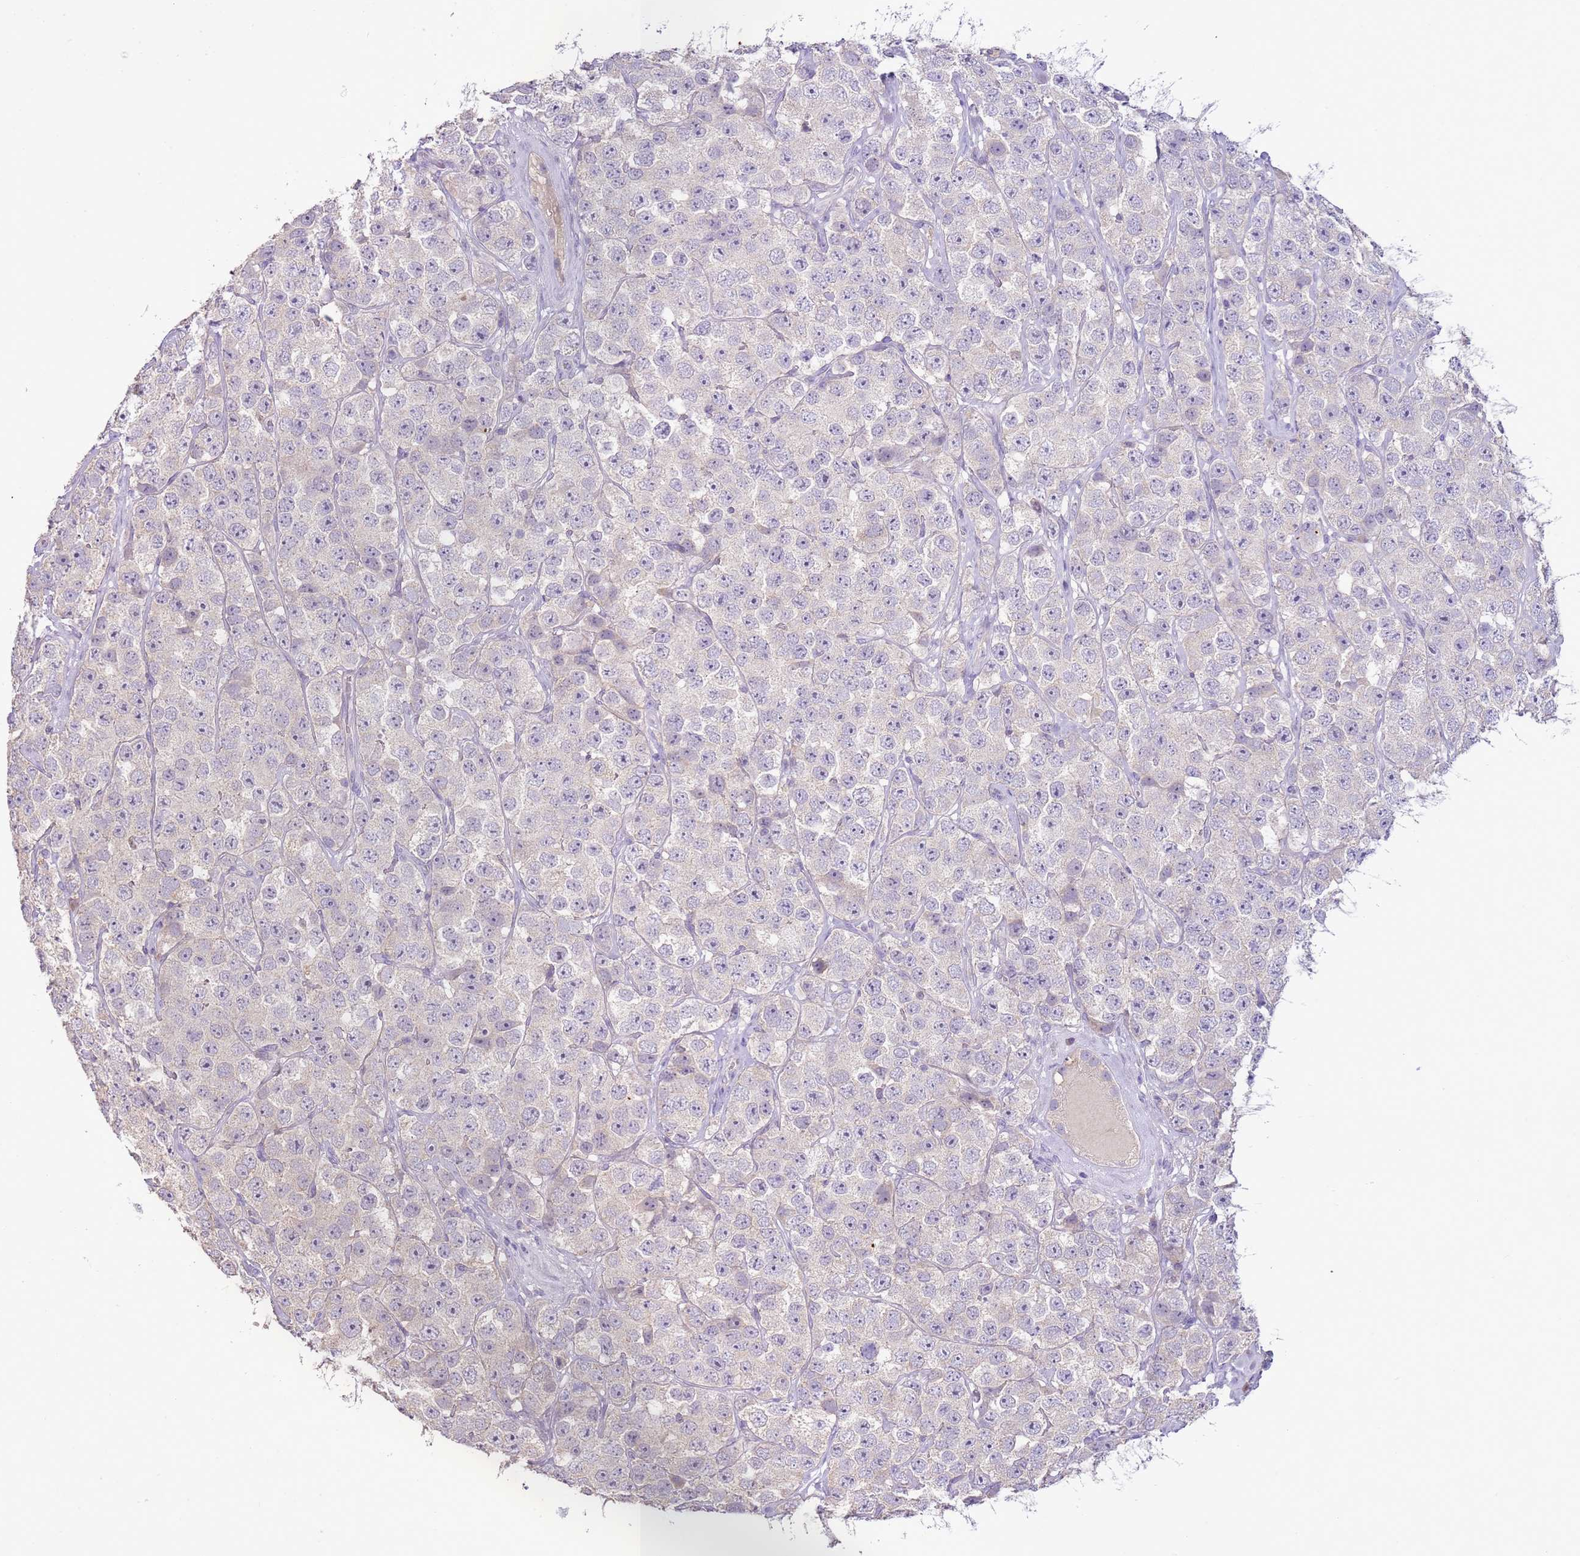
{"staining": {"intensity": "negative", "quantity": "none", "location": "none"}, "tissue": "testis cancer", "cell_type": "Tumor cells", "image_type": "cancer", "snomed": [{"axis": "morphology", "description": "Seminoma, NOS"}, {"axis": "topography", "description": "Testis"}], "caption": "Testis cancer stained for a protein using IHC reveals no staining tumor cells.", "gene": "IL2RG", "patient": {"sex": "male", "age": 28}}